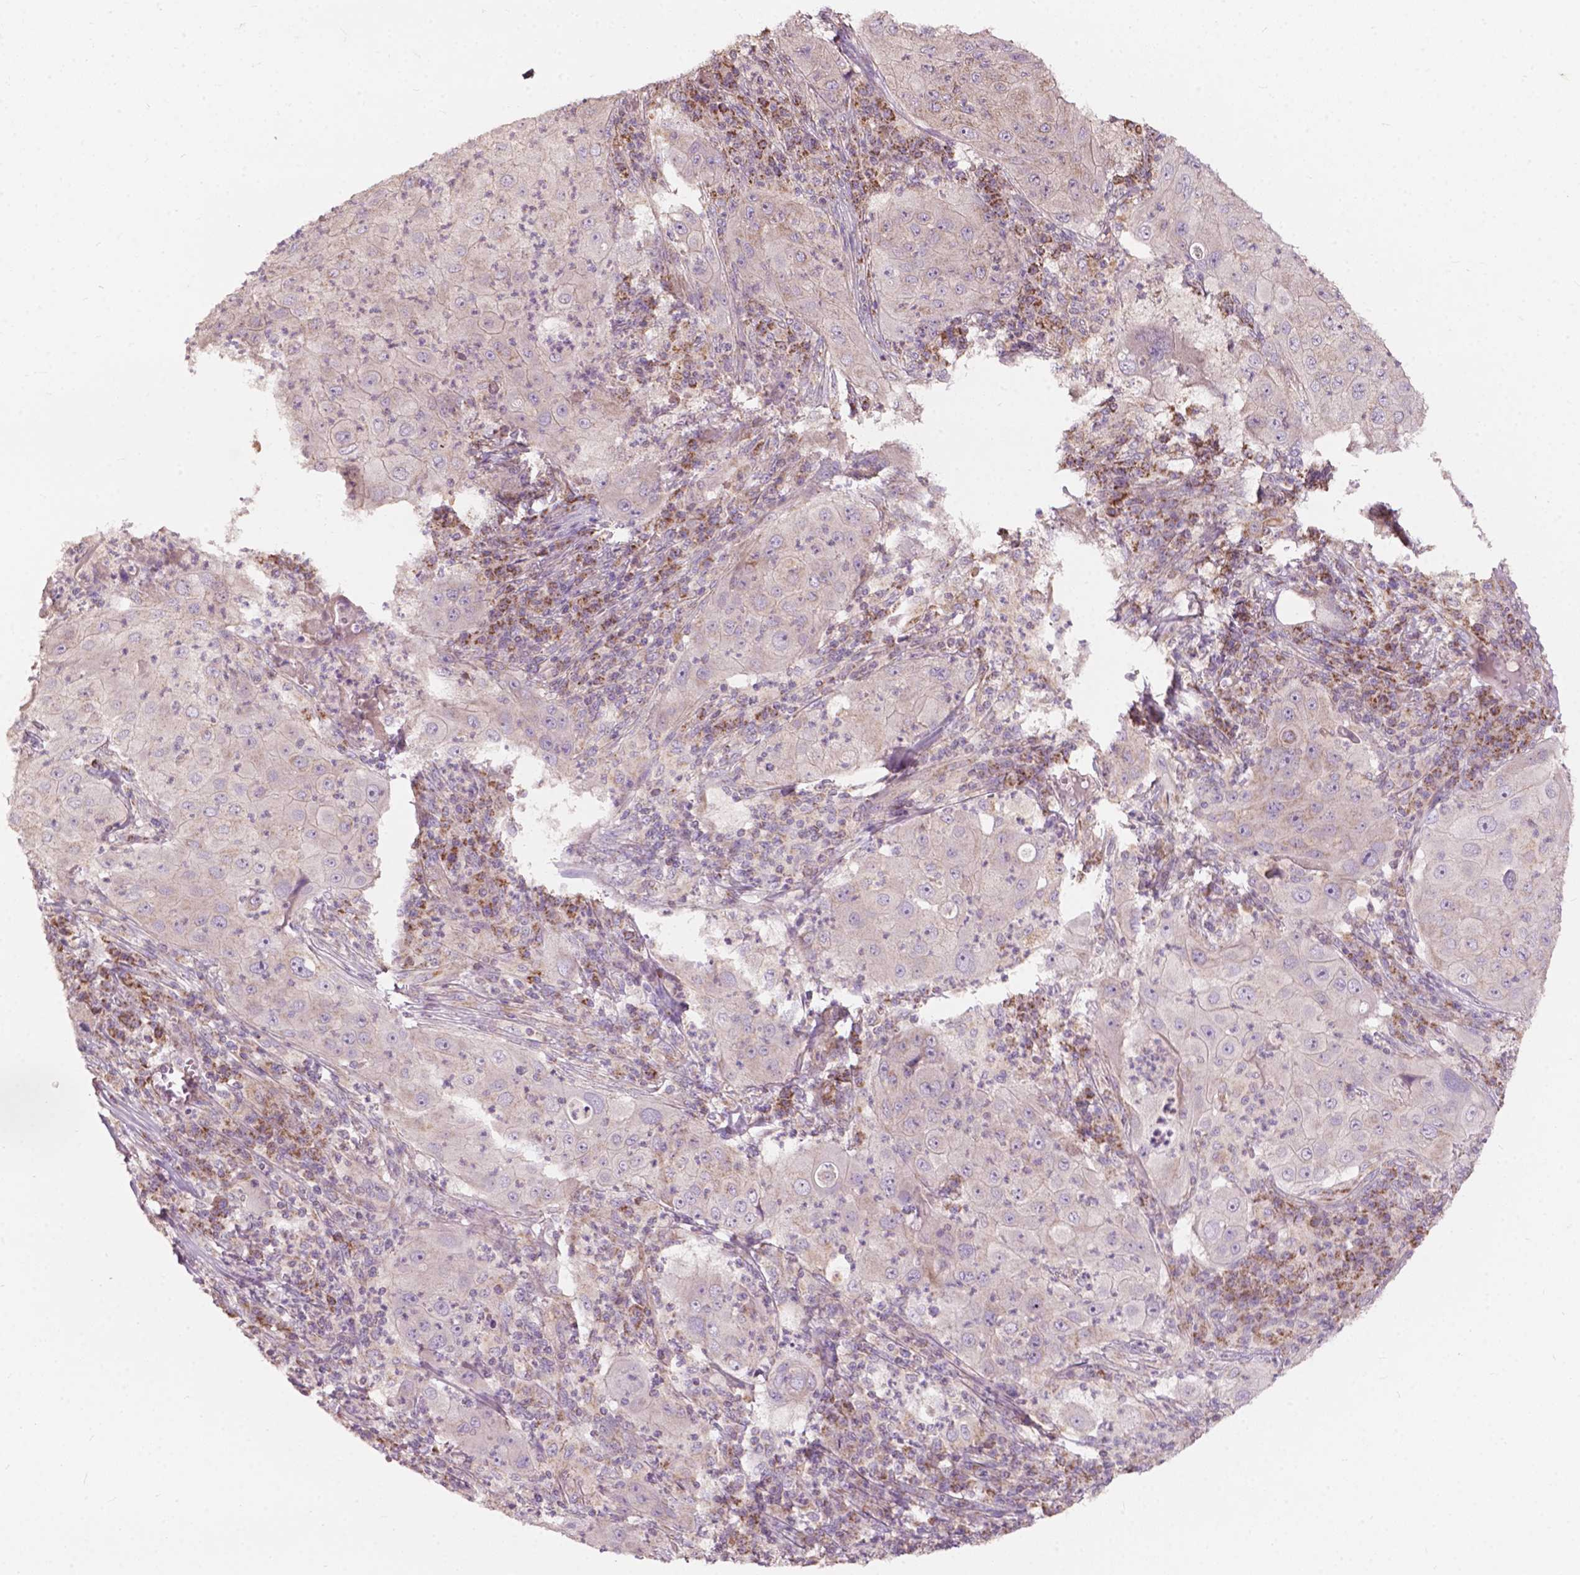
{"staining": {"intensity": "weak", "quantity": "<25%", "location": "cytoplasmic/membranous"}, "tissue": "lung cancer", "cell_type": "Tumor cells", "image_type": "cancer", "snomed": [{"axis": "morphology", "description": "Squamous cell carcinoma, NOS"}, {"axis": "topography", "description": "Lung"}], "caption": "This is a photomicrograph of immunohistochemistry staining of lung squamous cell carcinoma, which shows no positivity in tumor cells. Brightfield microscopy of IHC stained with DAB (3,3'-diaminobenzidine) (brown) and hematoxylin (blue), captured at high magnification.", "gene": "NDUFA10", "patient": {"sex": "female", "age": 59}}